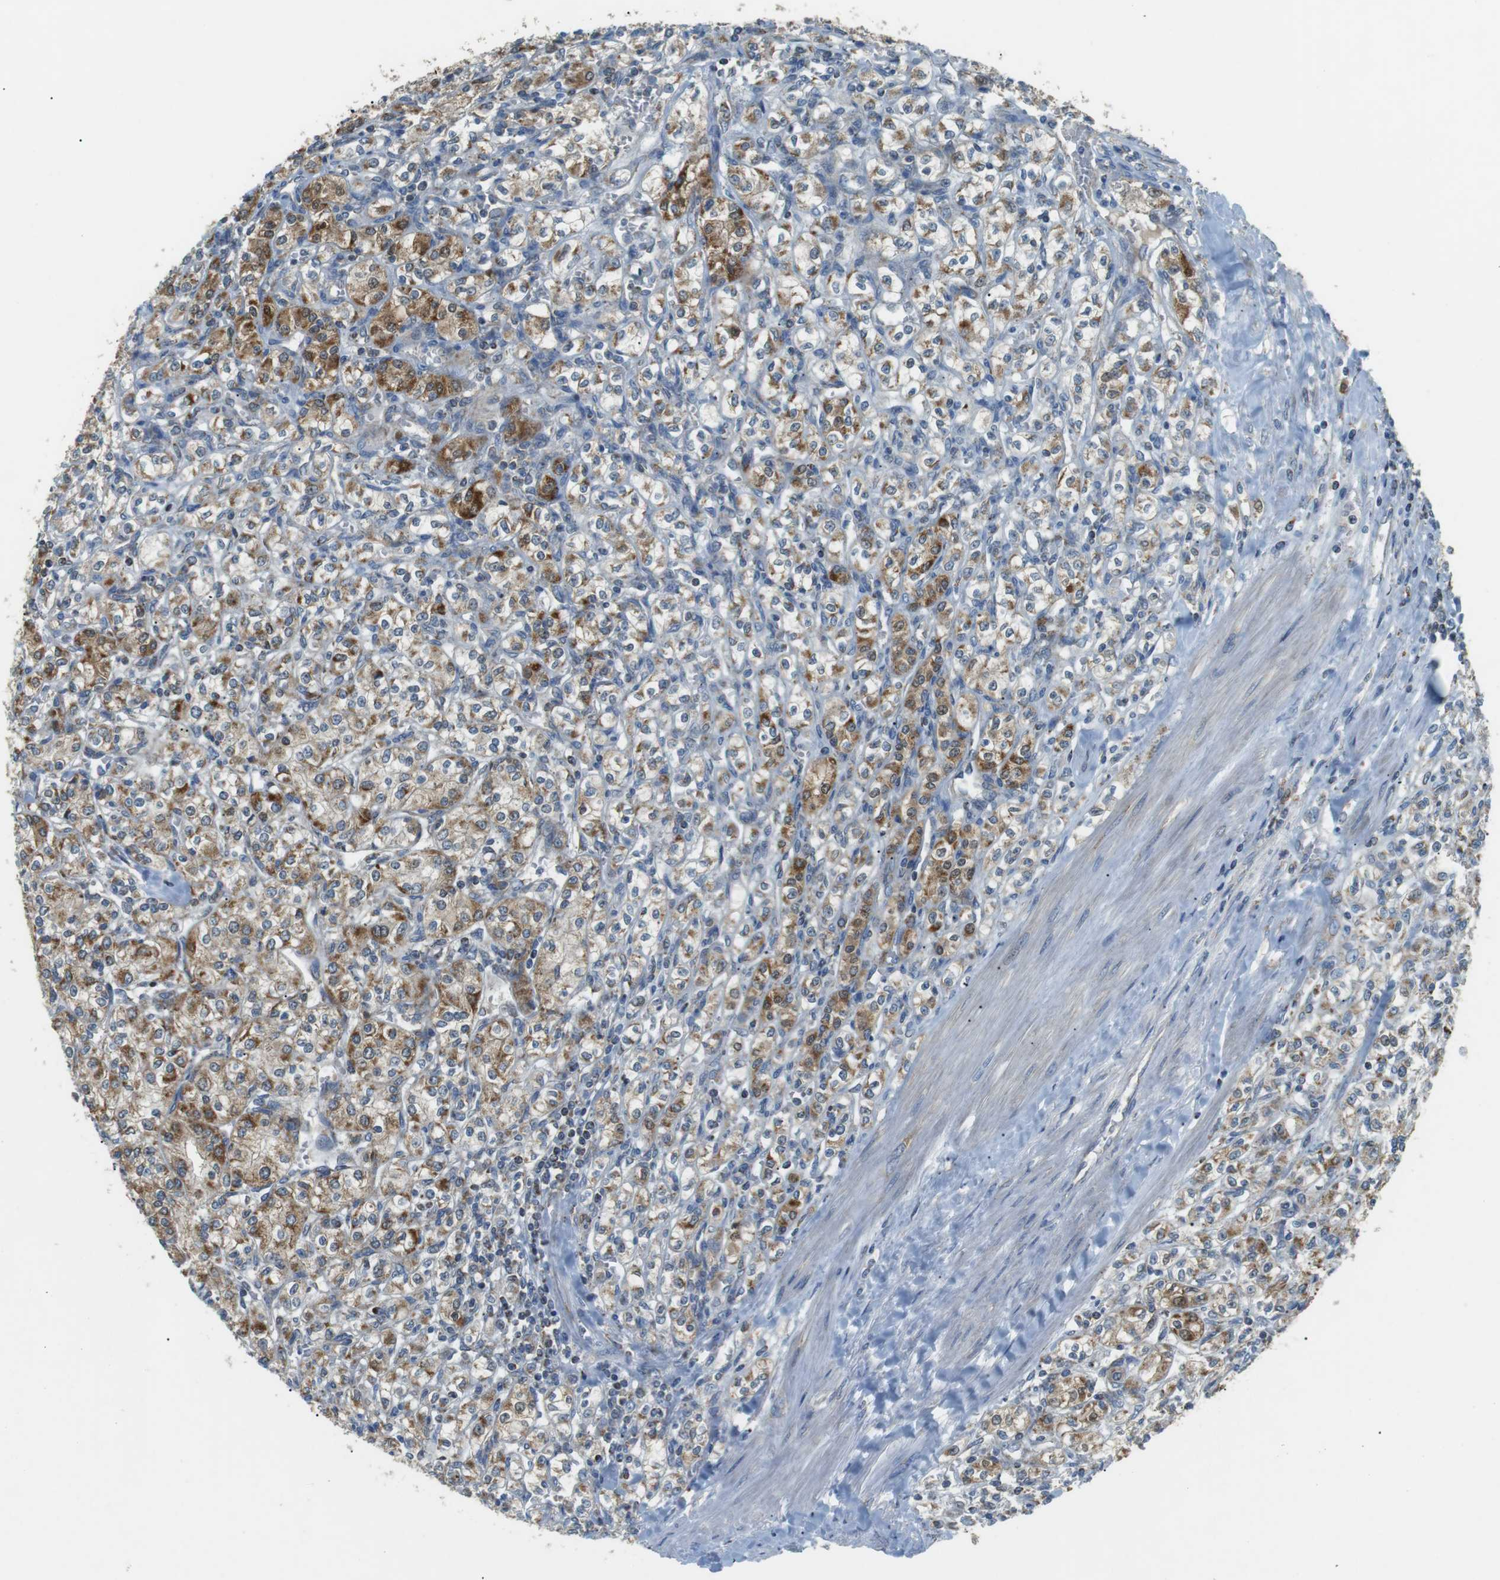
{"staining": {"intensity": "moderate", "quantity": ">75%", "location": "cytoplasmic/membranous"}, "tissue": "renal cancer", "cell_type": "Tumor cells", "image_type": "cancer", "snomed": [{"axis": "morphology", "description": "Adenocarcinoma, NOS"}, {"axis": "topography", "description": "Kidney"}], "caption": "Adenocarcinoma (renal) stained with a protein marker exhibits moderate staining in tumor cells.", "gene": "BACE1", "patient": {"sex": "male", "age": 77}}